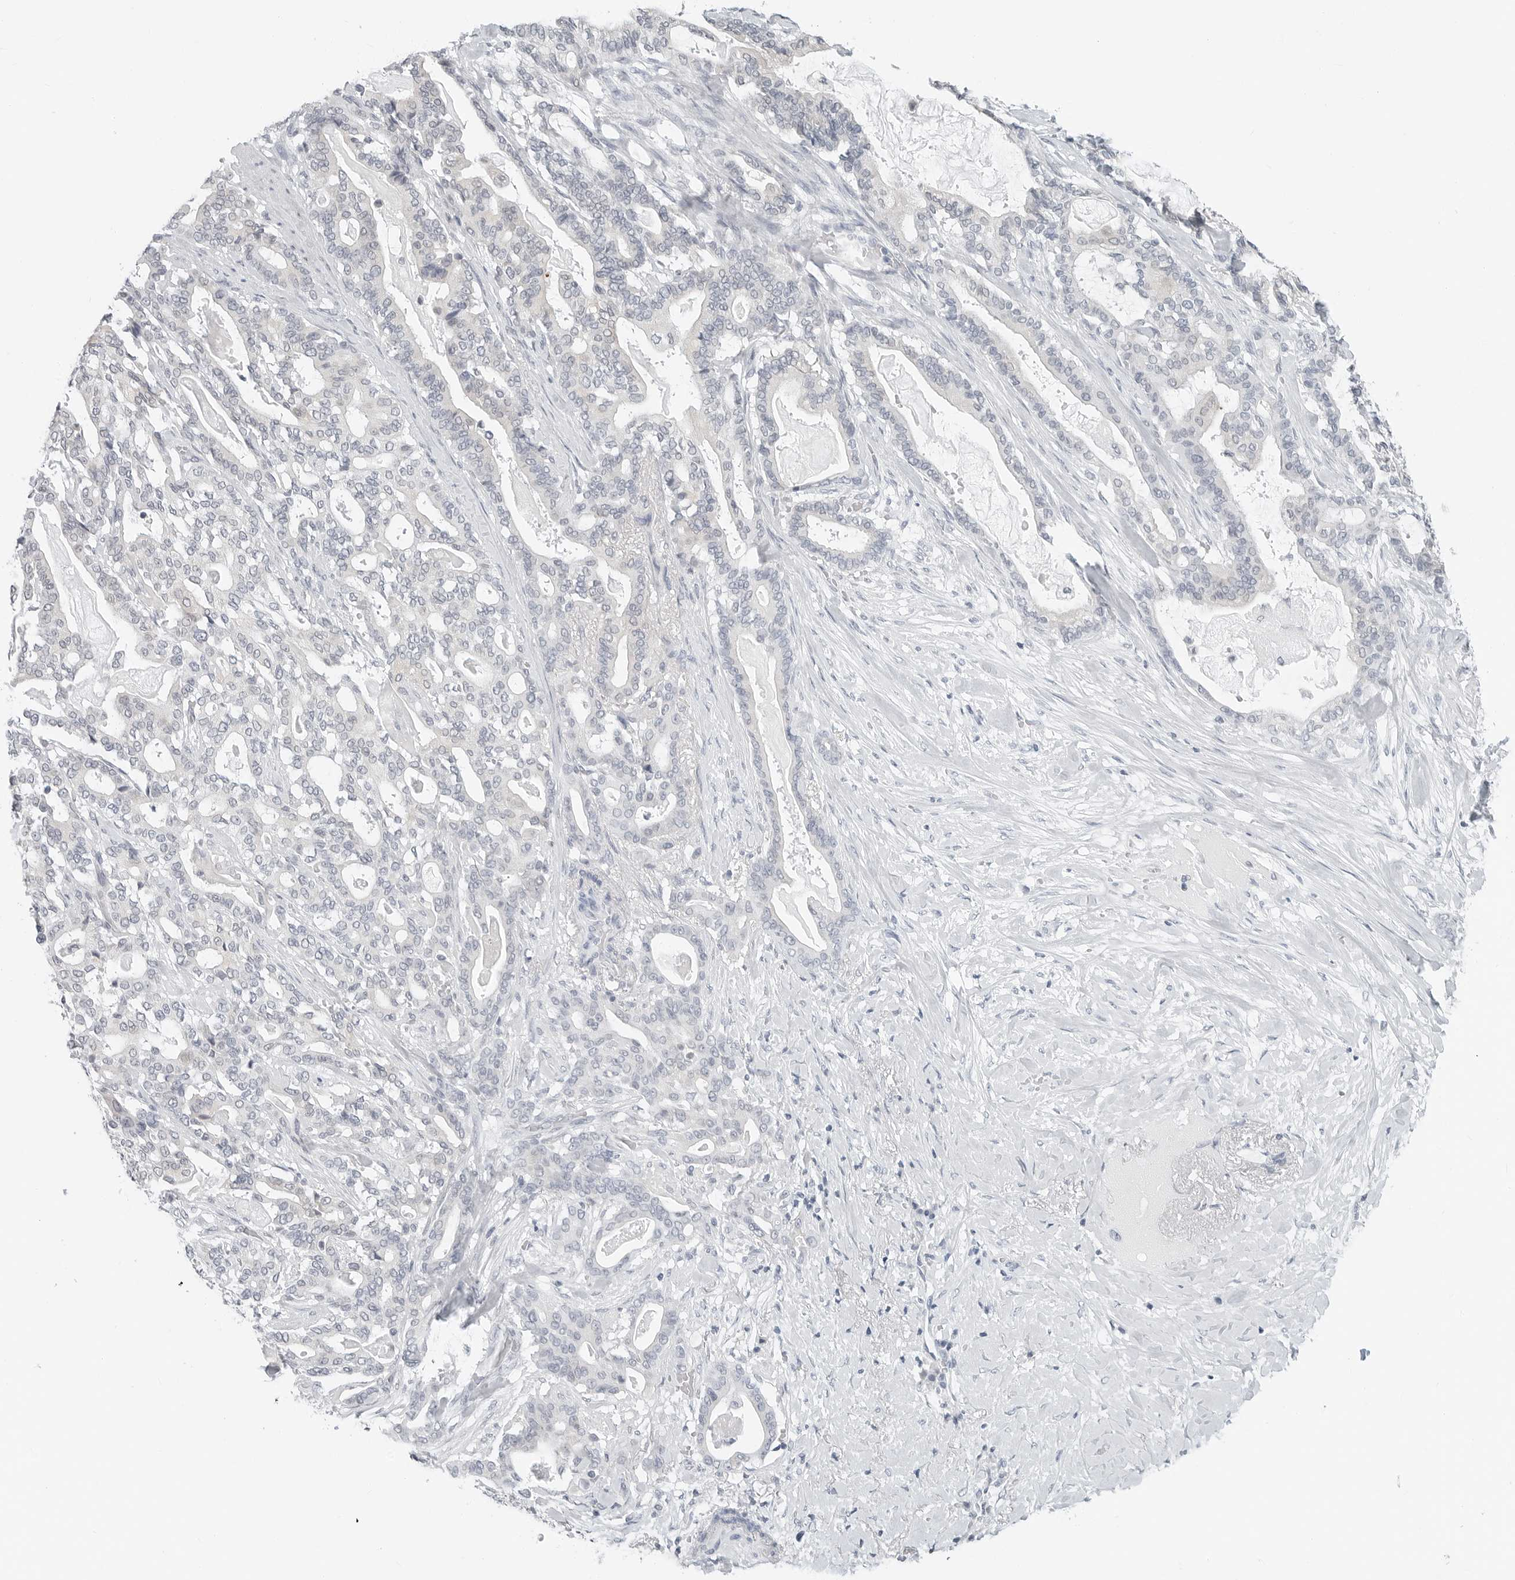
{"staining": {"intensity": "negative", "quantity": "none", "location": "none"}, "tissue": "pancreatic cancer", "cell_type": "Tumor cells", "image_type": "cancer", "snomed": [{"axis": "morphology", "description": "Adenocarcinoma, NOS"}, {"axis": "topography", "description": "Pancreas"}], "caption": "Adenocarcinoma (pancreatic) was stained to show a protein in brown. There is no significant expression in tumor cells. (Brightfield microscopy of DAB immunohistochemistry (IHC) at high magnification).", "gene": "XIRP1", "patient": {"sex": "male", "age": 63}}